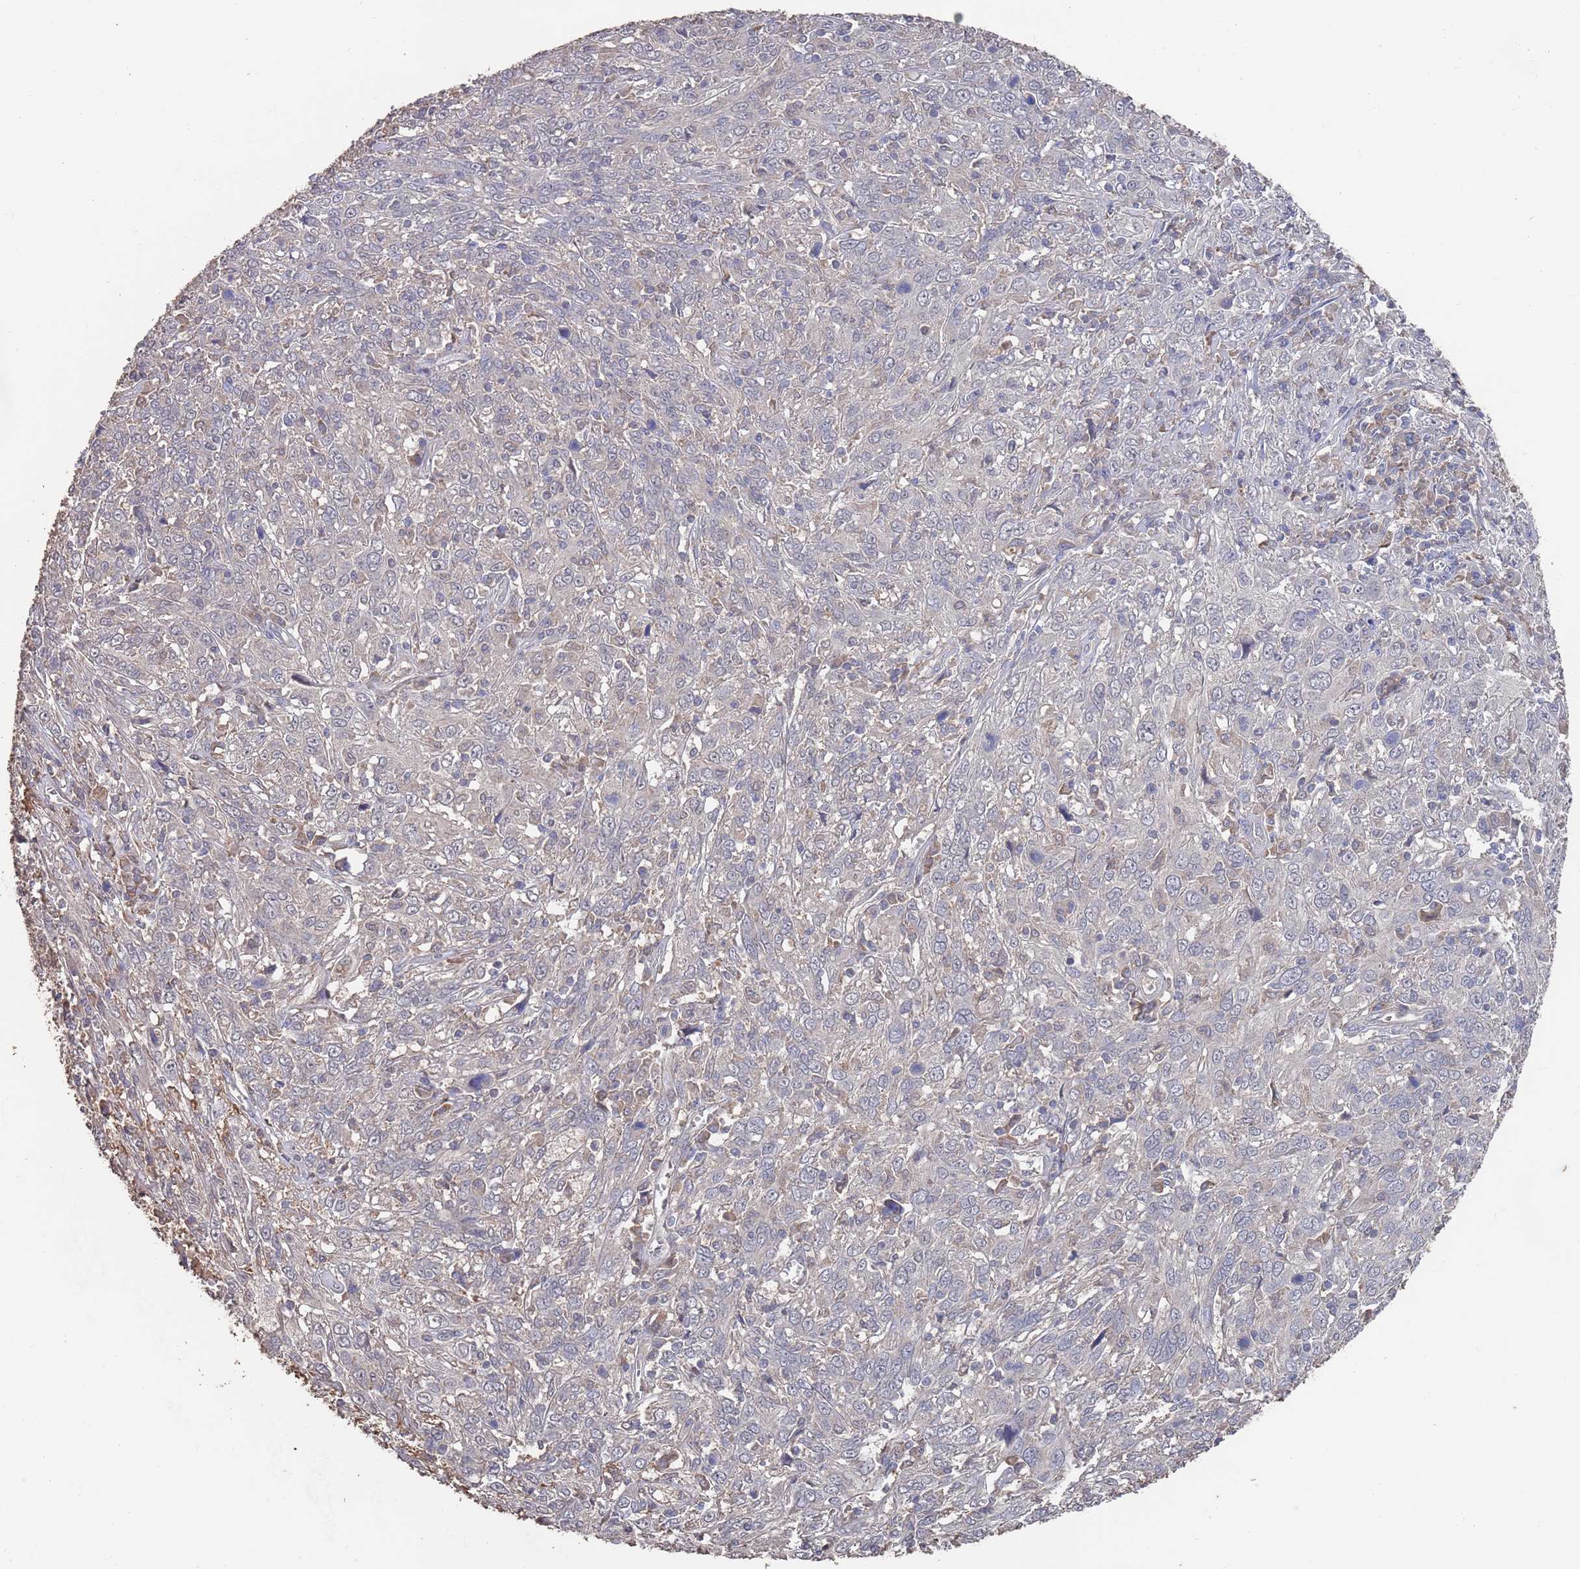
{"staining": {"intensity": "negative", "quantity": "none", "location": "none"}, "tissue": "cervical cancer", "cell_type": "Tumor cells", "image_type": "cancer", "snomed": [{"axis": "morphology", "description": "Squamous cell carcinoma, NOS"}, {"axis": "topography", "description": "Cervix"}], "caption": "Immunohistochemistry (IHC) photomicrograph of neoplastic tissue: human cervical squamous cell carcinoma stained with DAB (3,3'-diaminobenzidine) demonstrates no significant protein positivity in tumor cells. Nuclei are stained in blue.", "gene": "BTBD18", "patient": {"sex": "female", "age": 46}}